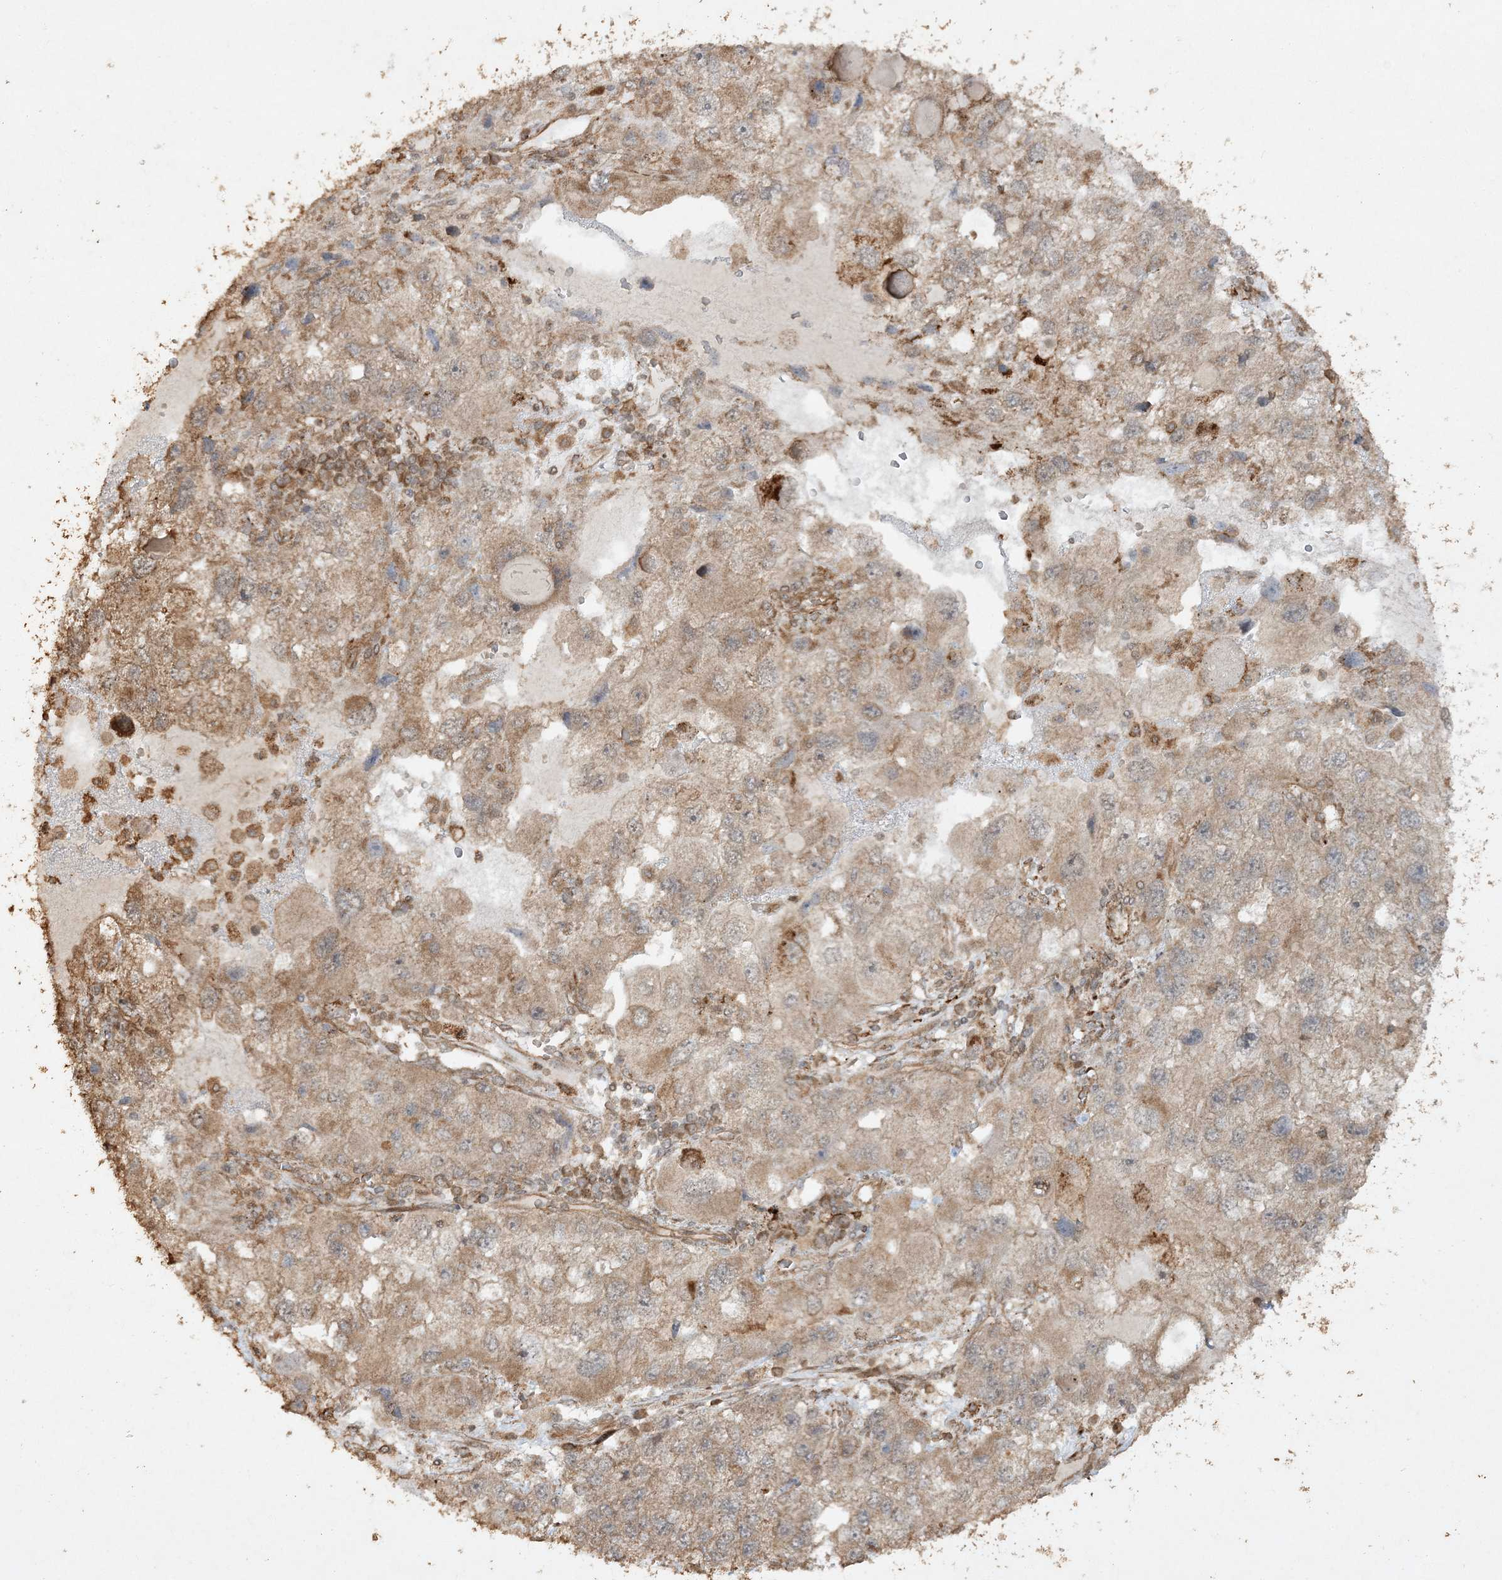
{"staining": {"intensity": "weak", "quantity": ">75%", "location": "cytoplasmic/membranous"}, "tissue": "endometrial cancer", "cell_type": "Tumor cells", "image_type": "cancer", "snomed": [{"axis": "morphology", "description": "Adenocarcinoma, NOS"}, {"axis": "topography", "description": "Endometrium"}], "caption": "Immunohistochemistry (IHC) image of endometrial adenocarcinoma stained for a protein (brown), which exhibits low levels of weak cytoplasmic/membranous staining in about >75% of tumor cells.", "gene": "AVPI1", "patient": {"sex": "female", "age": 49}}